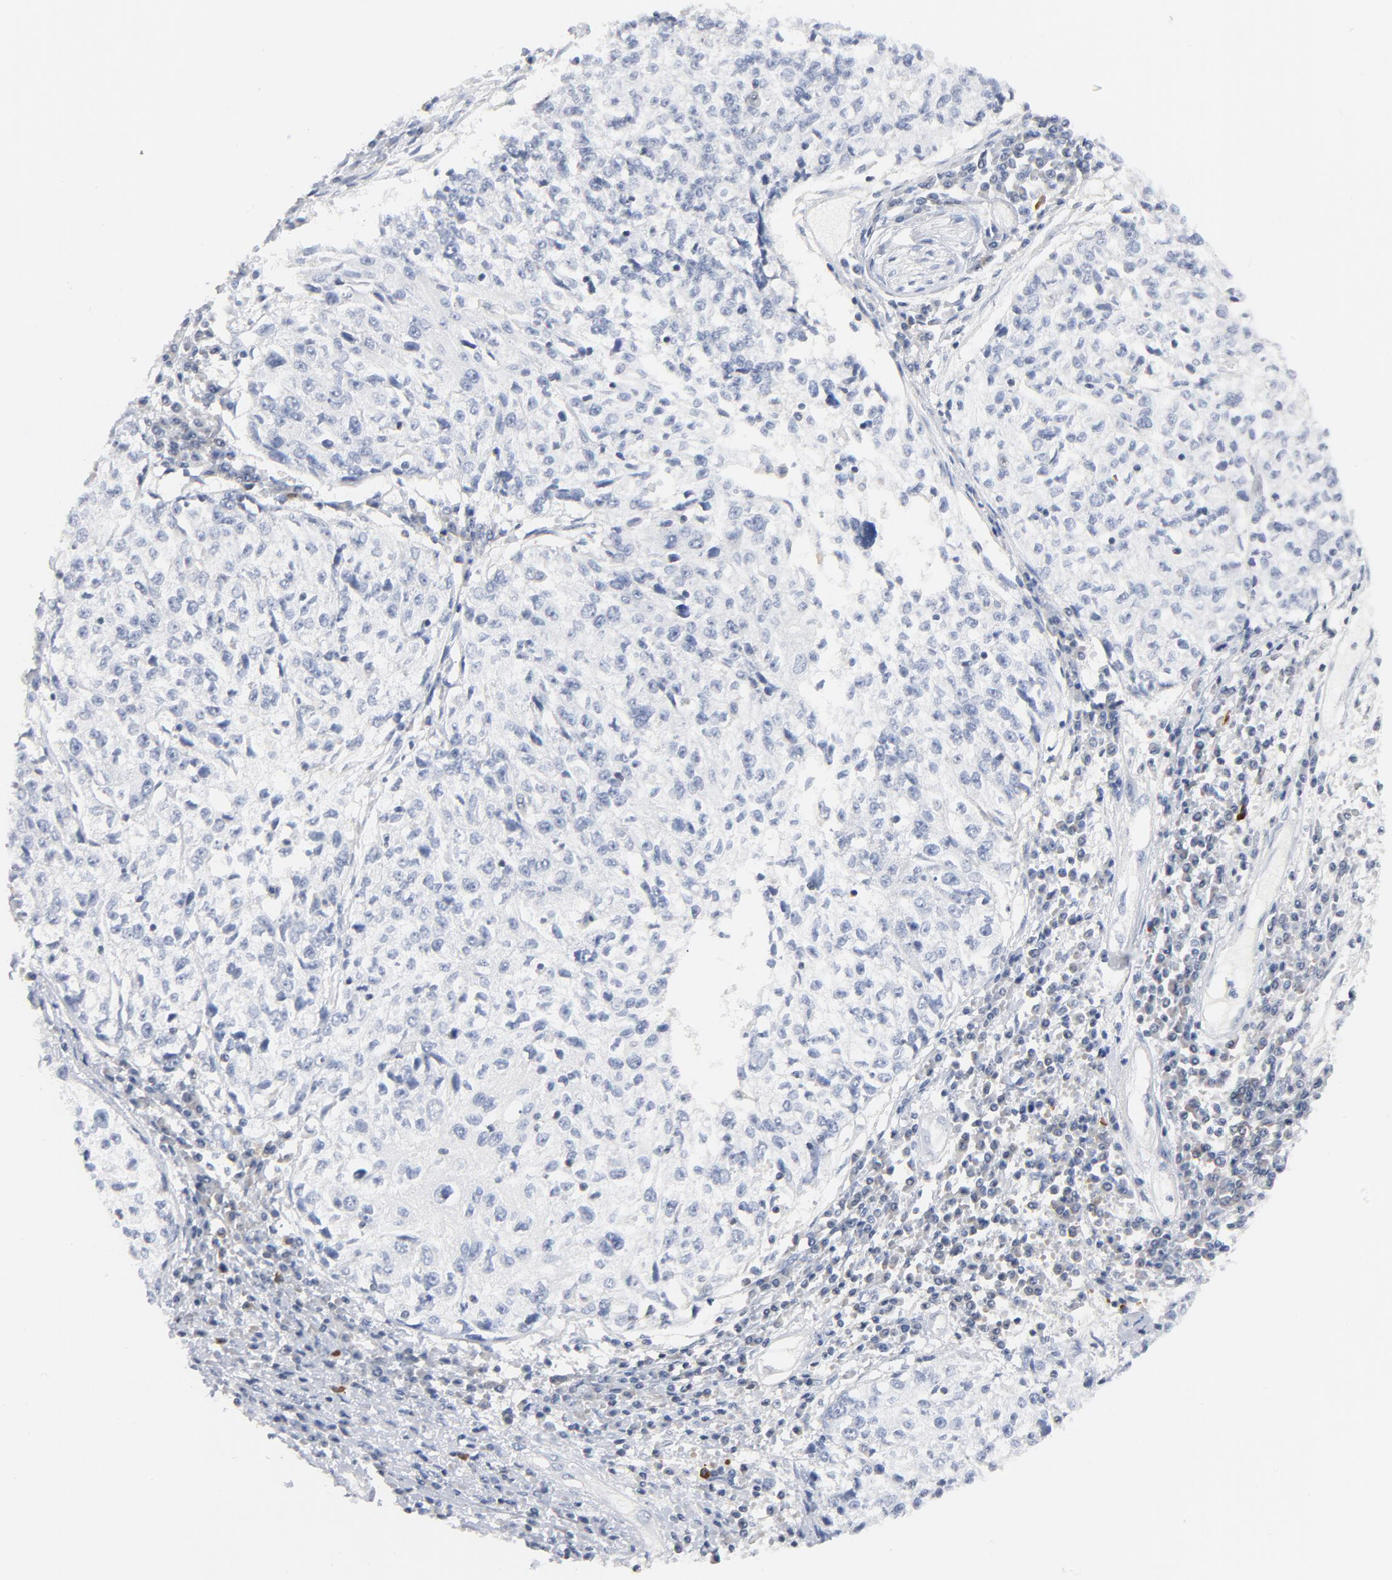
{"staining": {"intensity": "negative", "quantity": "none", "location": "none"}, "tissue": "cervical cancer", "cell_type": "Tumor cells", "image_type": "cancer", "snomed": [{"axis": "morphology", "description": "Squamous cell carcinoma, NOS"}, {"axis": "topography", "description": "Cervix"}], "caption": "Image shows no significant protein positivity in tumor cells of cervical cancer. Brightfield microscopy of immunohistochemistry stained with DAB (brown) and hematoxylin (blue), captured at high magnification.", "gene": "PTK2B", "patient": {"sex": "female", "age": 57}}